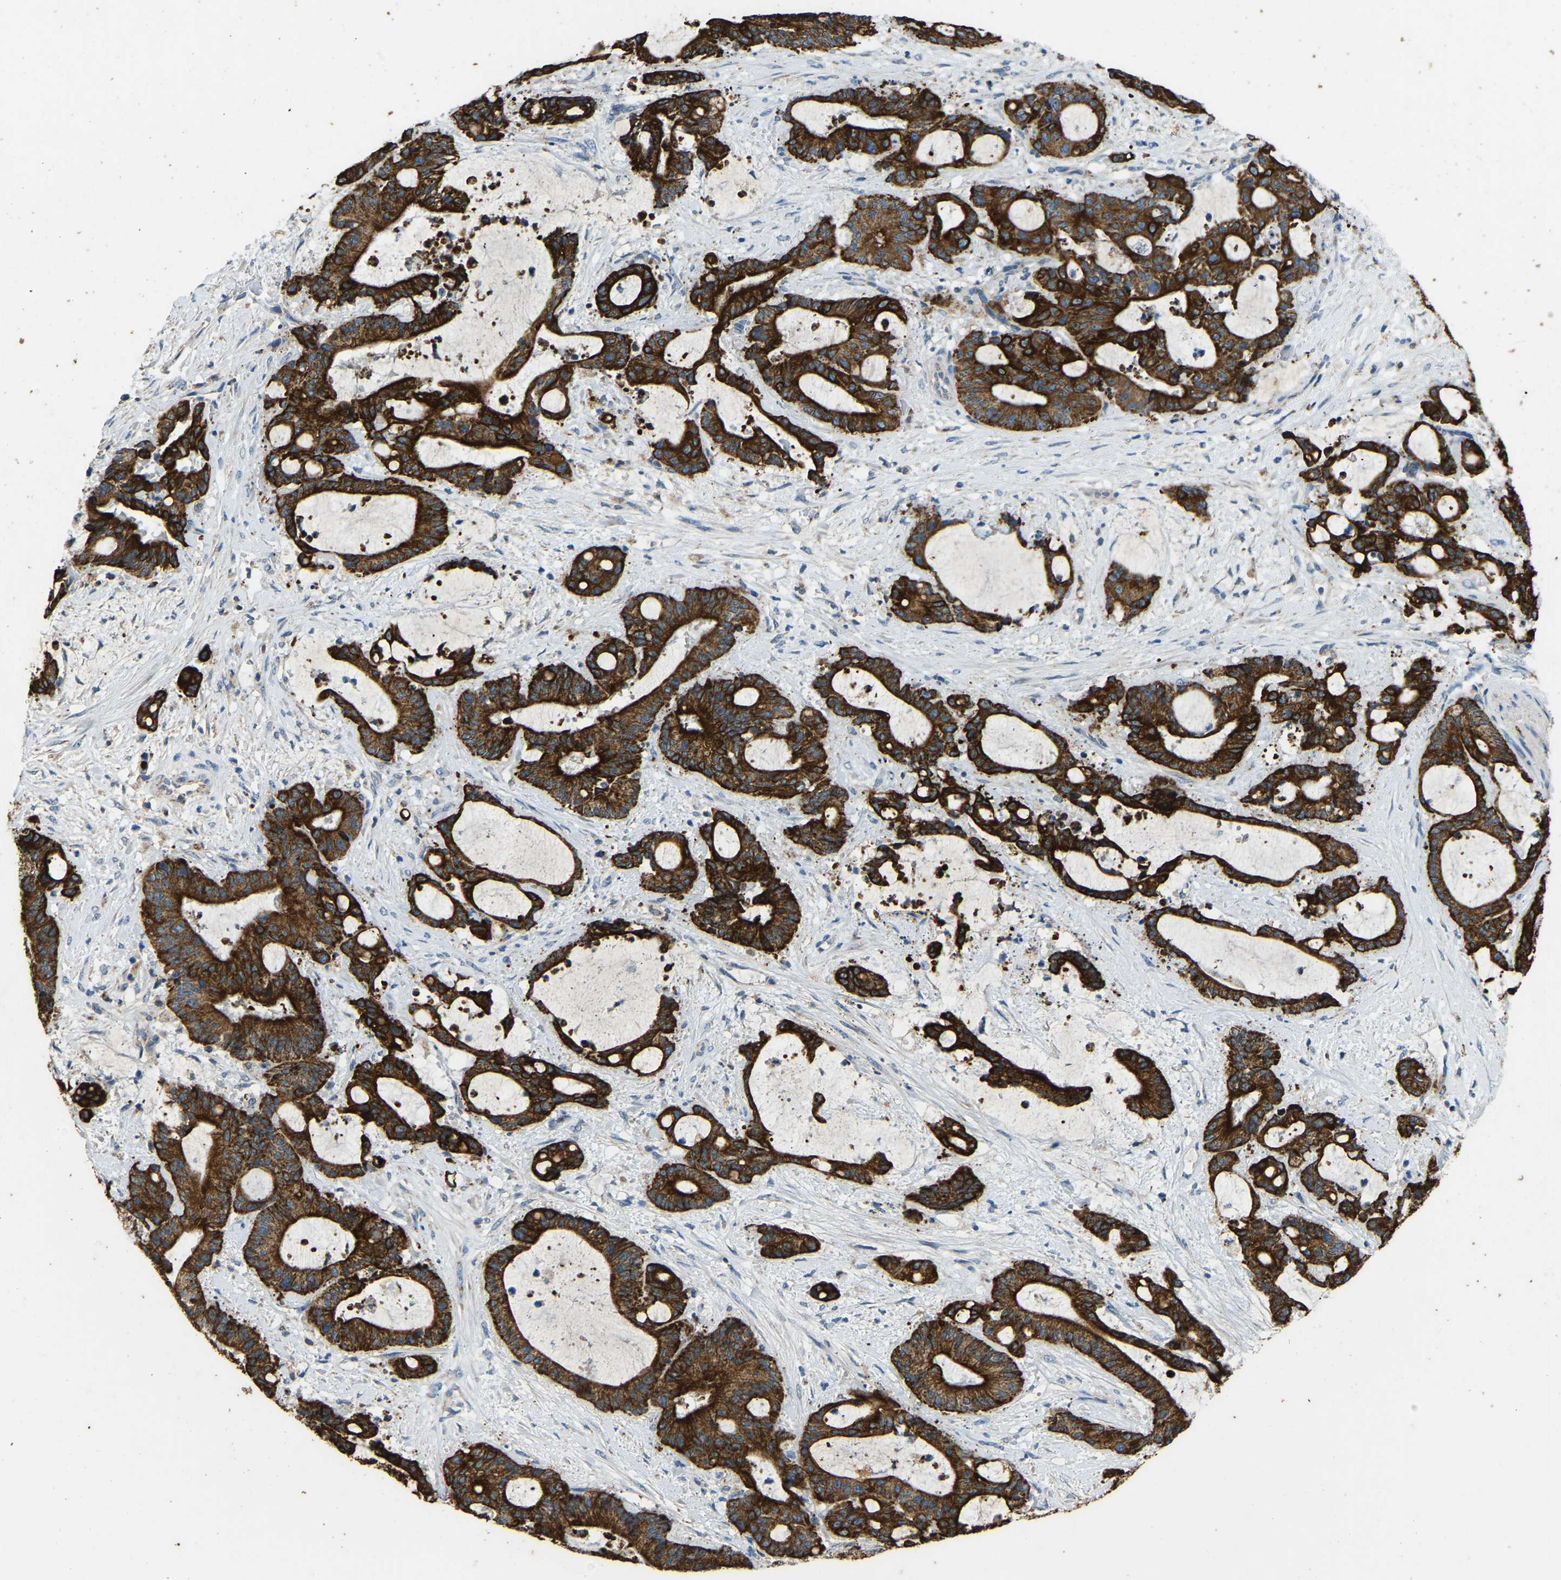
{"staining": {"intensity": "strong", "quantity": ">75%", "location": "cytoplasmic/membranous"}, "tissue": "liver cancer", "cell_type": "Tumor cells", "image_type": "cancer", "snomed": [{"axis": "morphology", "description": "Normal tissue, NOS"}, {"axis": "morphology", "description": "Cholangiocarcinoma"}, {"axis": "topography", "description": "Liver"}, {"axis": "topography", "description": "Peripheral nerve tissue"}], "caption": "Cholangiocarcinoma (liver) stained for a protein displays strong cytoplasmic/membranous positivity in tumor cells.", "gene": "ZNF200", "patient": {"sex": "female", "age": 73}}